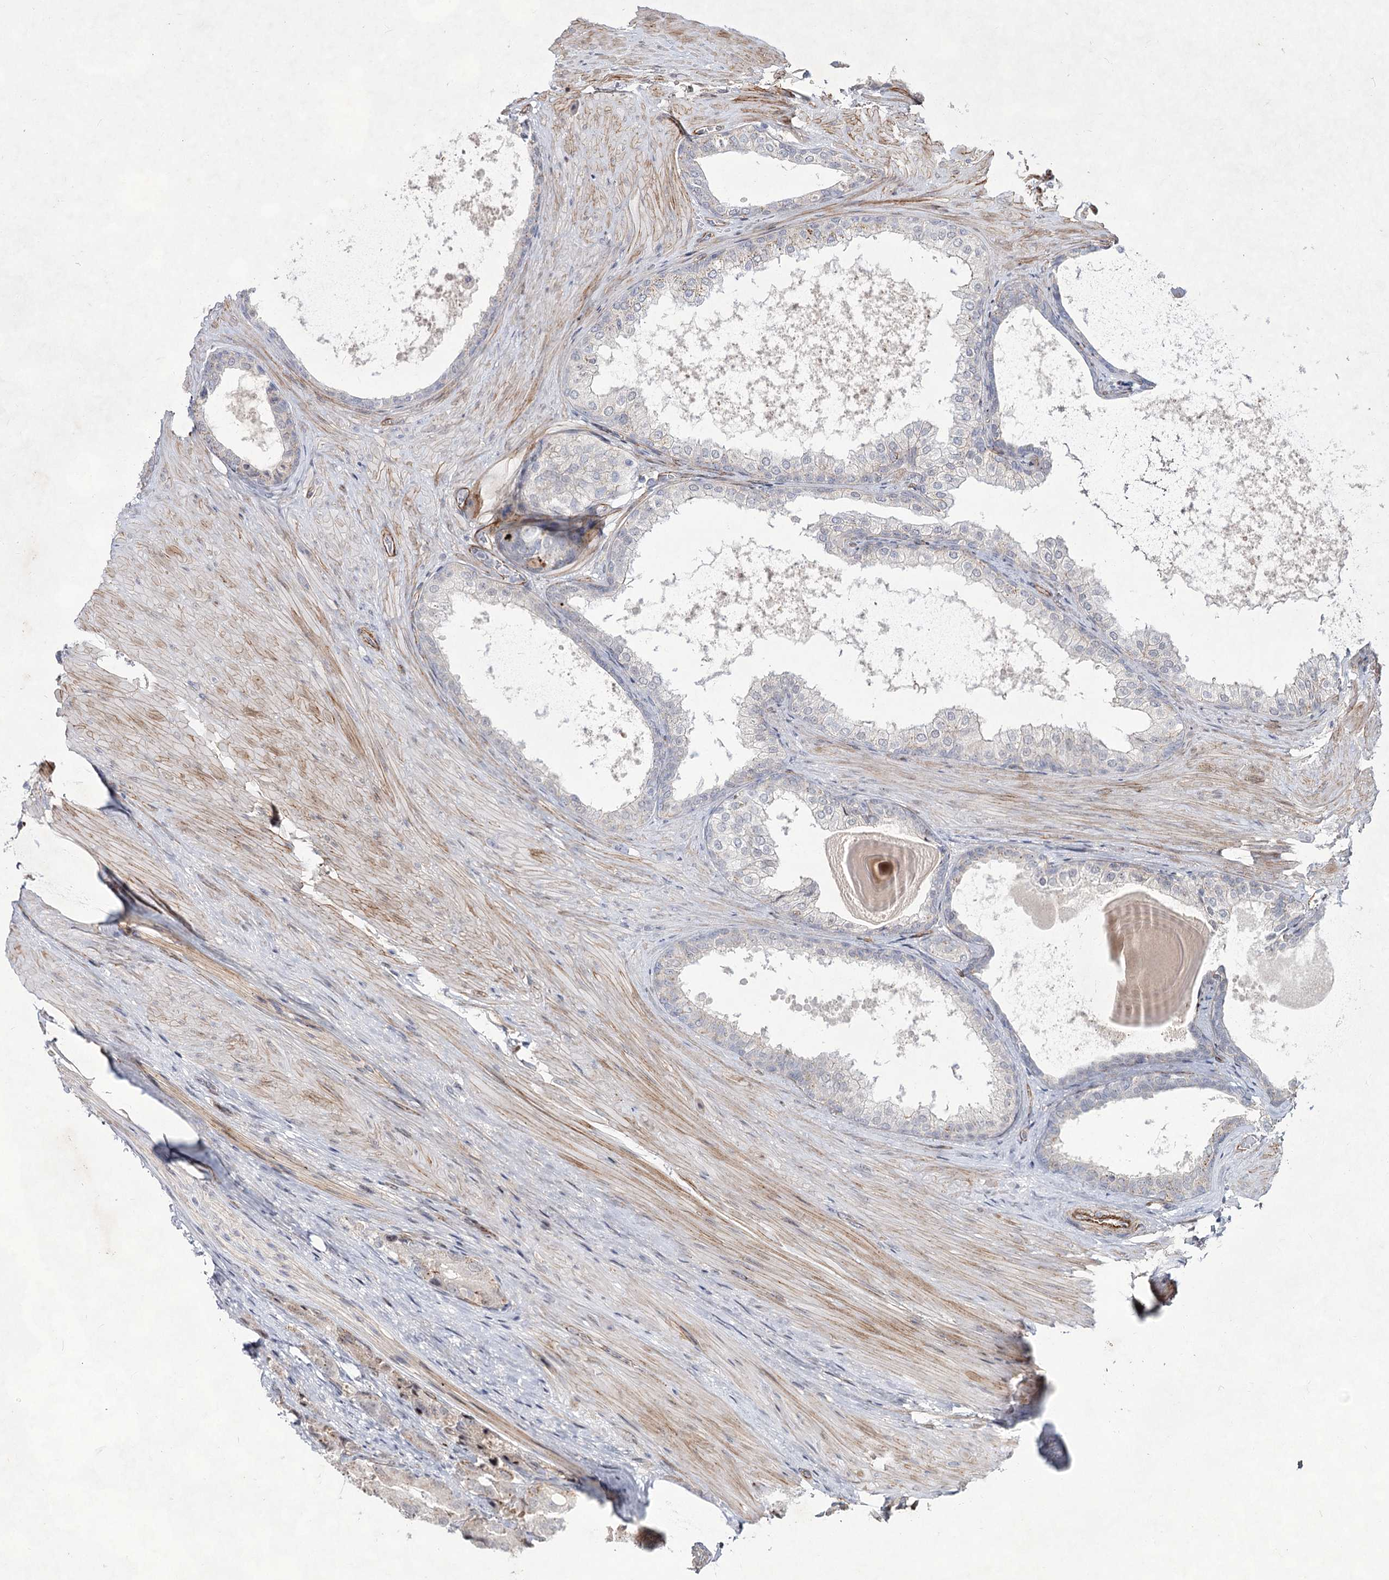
{"staining": {"intensity": "negative", "quantity": "none", "location": "none"}, "tissue": "prostate cancer", "cell_type": "Tumor cells", "image_type": "cancer", "snomed": [{"axis": "morphology", "description": "Adenocarcinoma, High grade"}, {"axis": "topography", "description": "Prostate"}], "caption": "The image reveals no staining of tumor cells in prostate cancer.", "gene": "ATL2", "patient": {"sex": "male", "age": 65}}